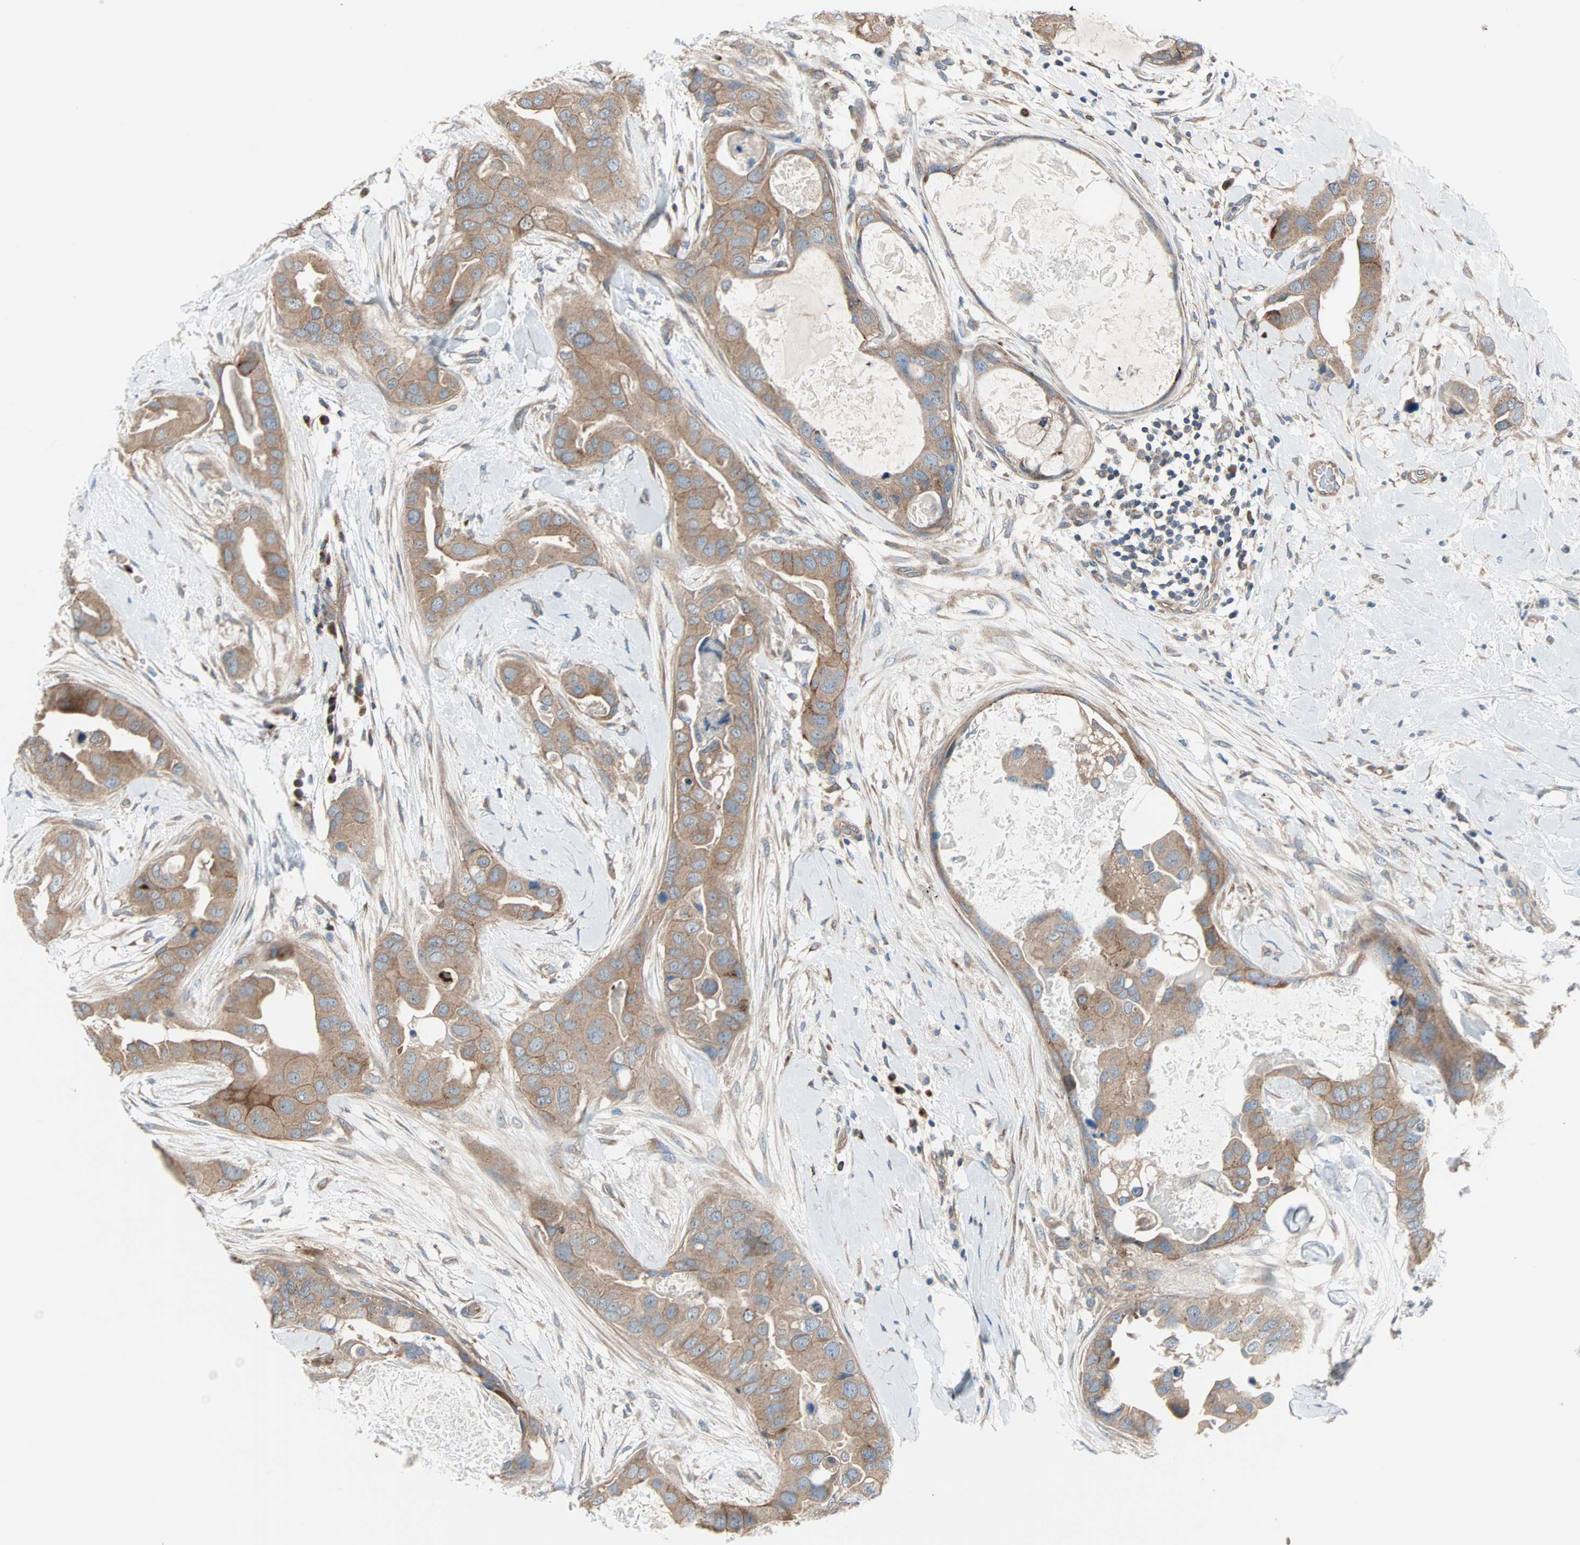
{"staining": {"intensity": "moderate", "quantity": ">75%", "location": "cytoplasmic/membranous"}, "tissue": "breast cancer", "cell_type": "Tumor cells", "image_type": "cancer", "snomed": [{"axis": "morphology", "description": "Duct carcinoma"}, {"axis": "topography", "description": "Breast"}], "caption": "An image showing moderate cytoplasmic/membranous expression in approximately >75% of tumor cells in breast cancer (infiltrating ductal carcinoma), as visualized by brown immunohistochemical staining.", "gene": "PDE8A", "patient": {"sex": "female", "age": 40}}